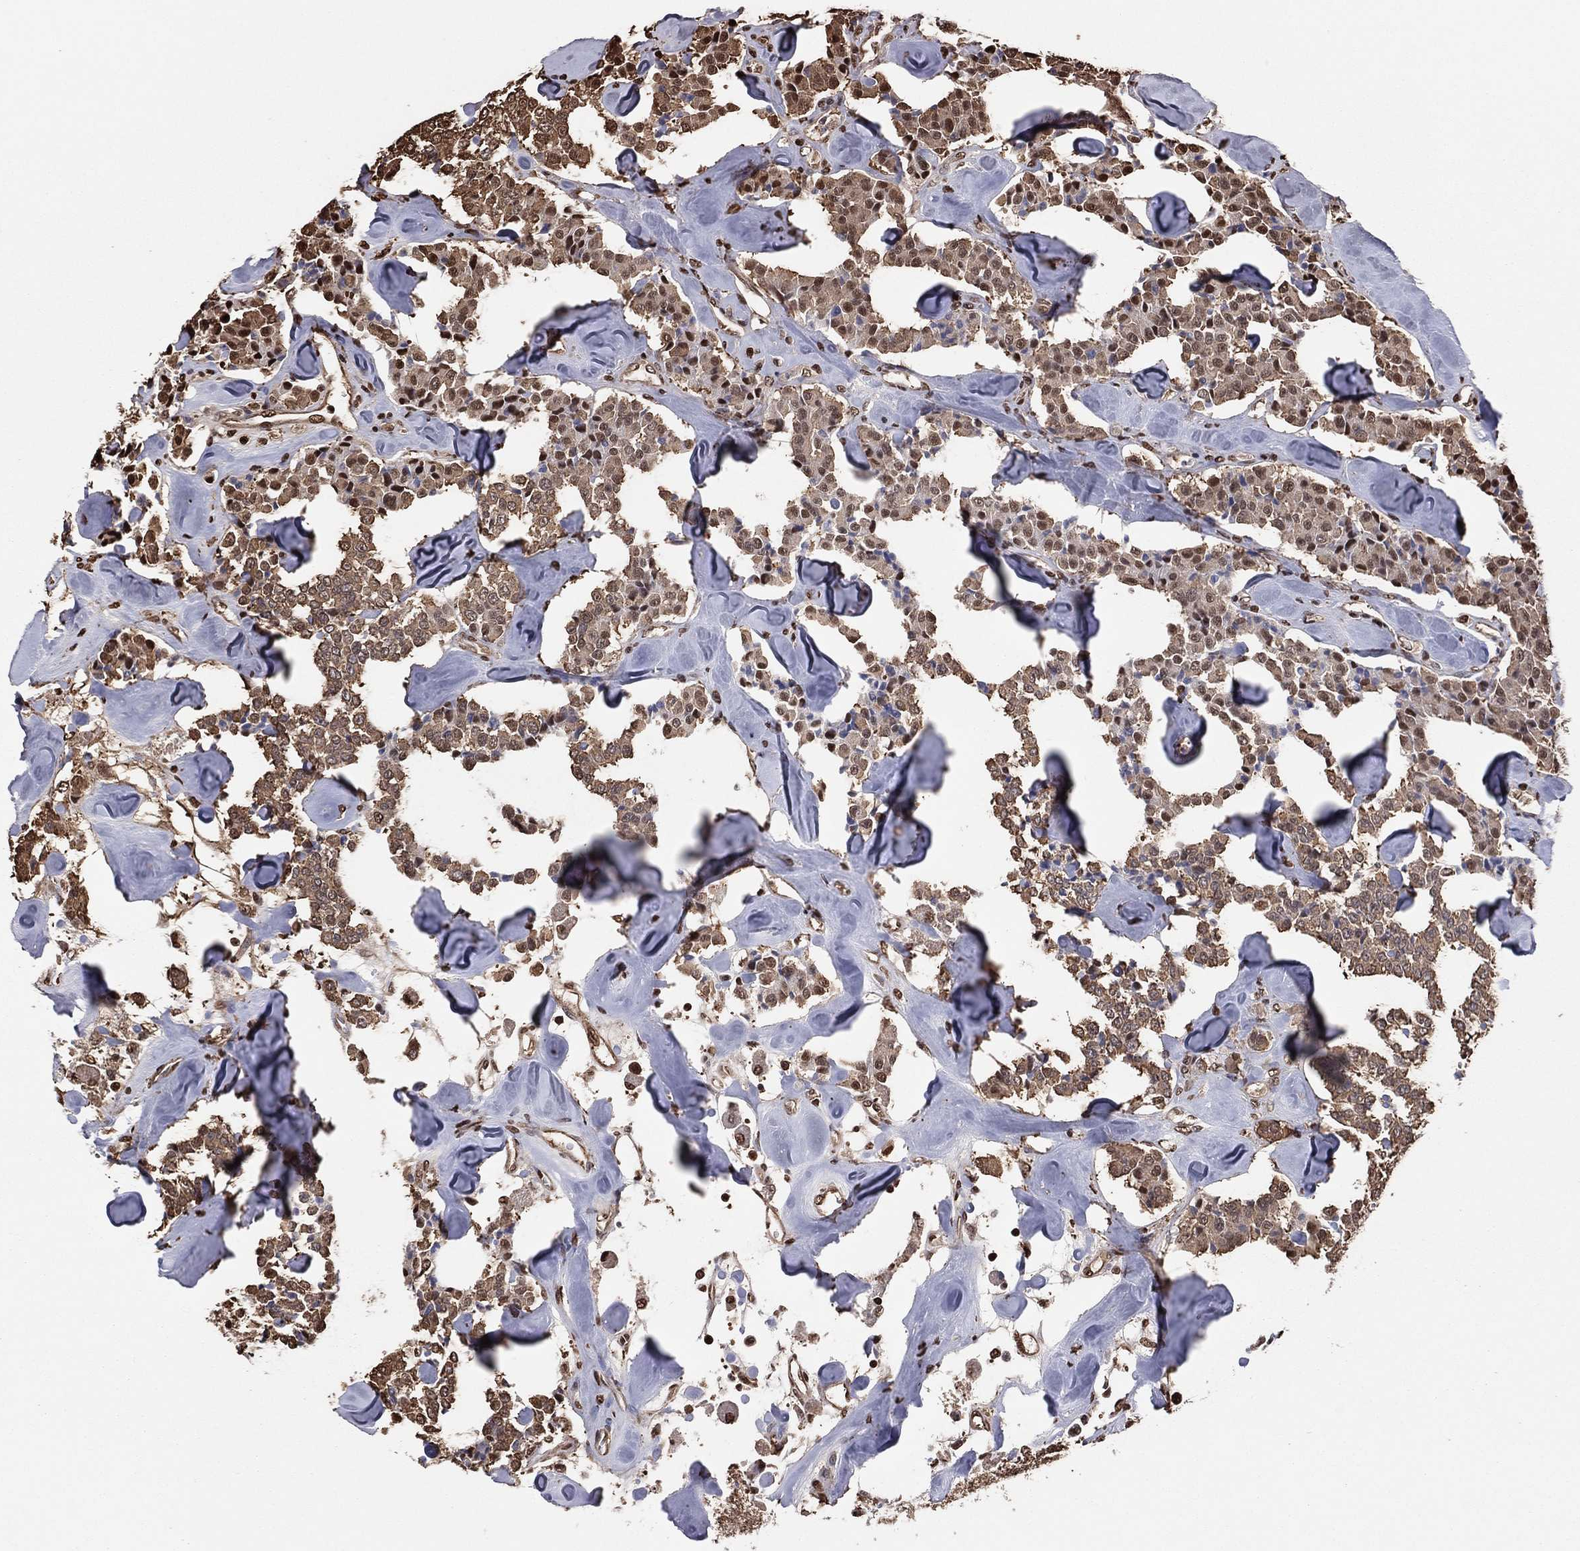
{"staining": {"intensity": "moderate", "quantity": "25%-75%", "location": "cytoplasmic/membranous,nuclear"}, "tissue": "carcinoid", "cell_type": "Tumor cells", "image_type": "cancer", "snomed": [{"axis": "morphology", "description": "Carcinoid, malignant, NOS"}, {"axis": "topography", "description": "Pancreas"}], "caption": "A brown stain labels moderate cytoplasmic/membranous and nuclear expression of a protein in carcinoid (malignant) tumor cells.", "gene": "GAPDH", "patient": {"sex": "male", "age": 41}}